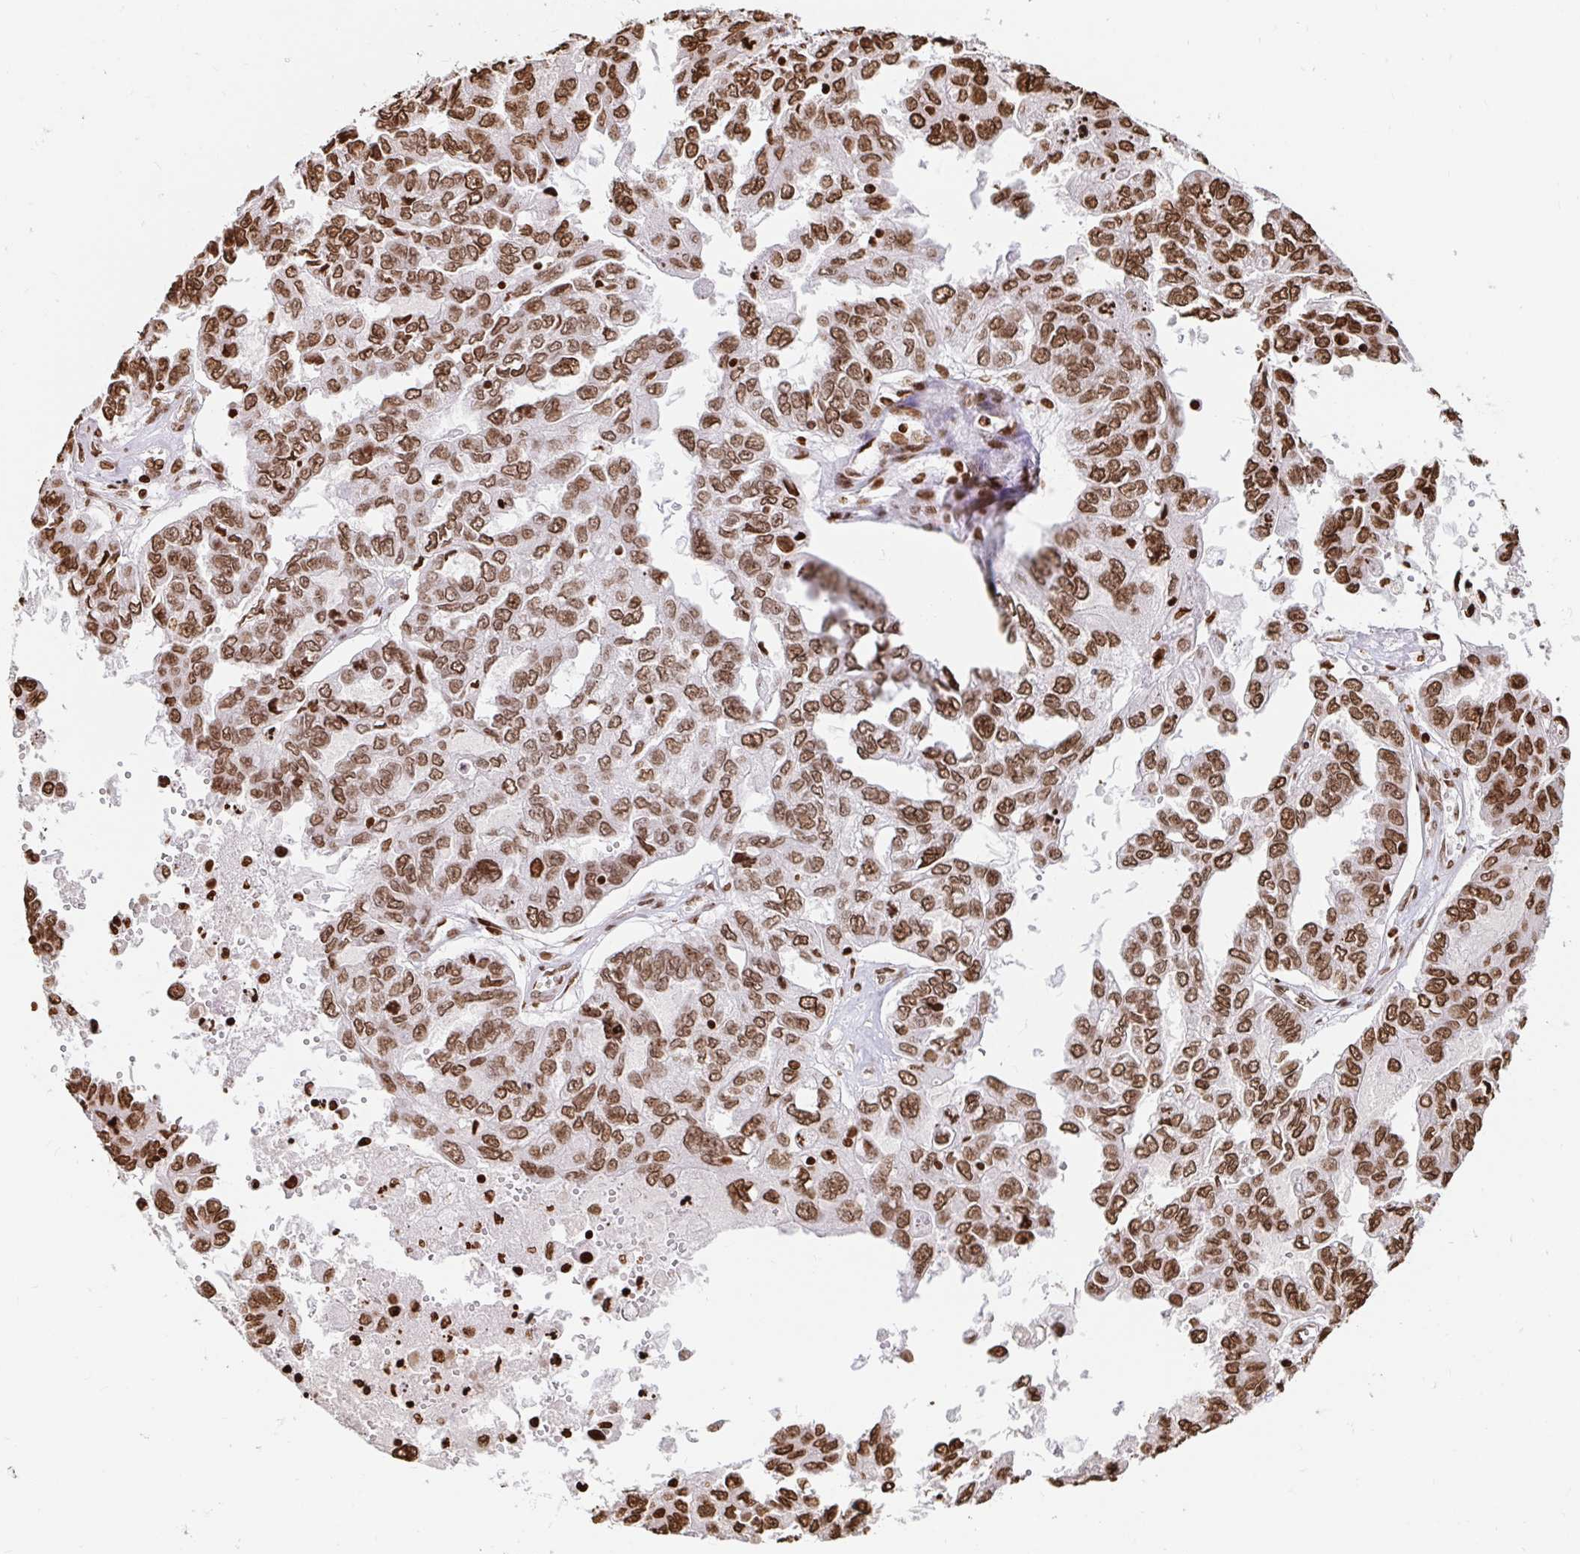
{"staining": {"intensity": "moderate", "quantity": ">75%", "location": "nuclear"}, "tissue": "ovarian cancer", "cell_type": "Tumor cells", "image_type": "cancer", "snomed": [{"axis": "morphology", "description": "Cystadenocarcinoma, serous, NOS"}, {"axis": "topography", "description": "Ovary"}], "caption": "IHC histopathology image of human serous cystadenocarcinoma (ovarian) stained for a protein (brown), which exhibits medium levels of moderate nuclear staining in approximately >75% of tumor cells.", "gene": "H2BC5", "patient": {"sex": "female", "age": 53}}